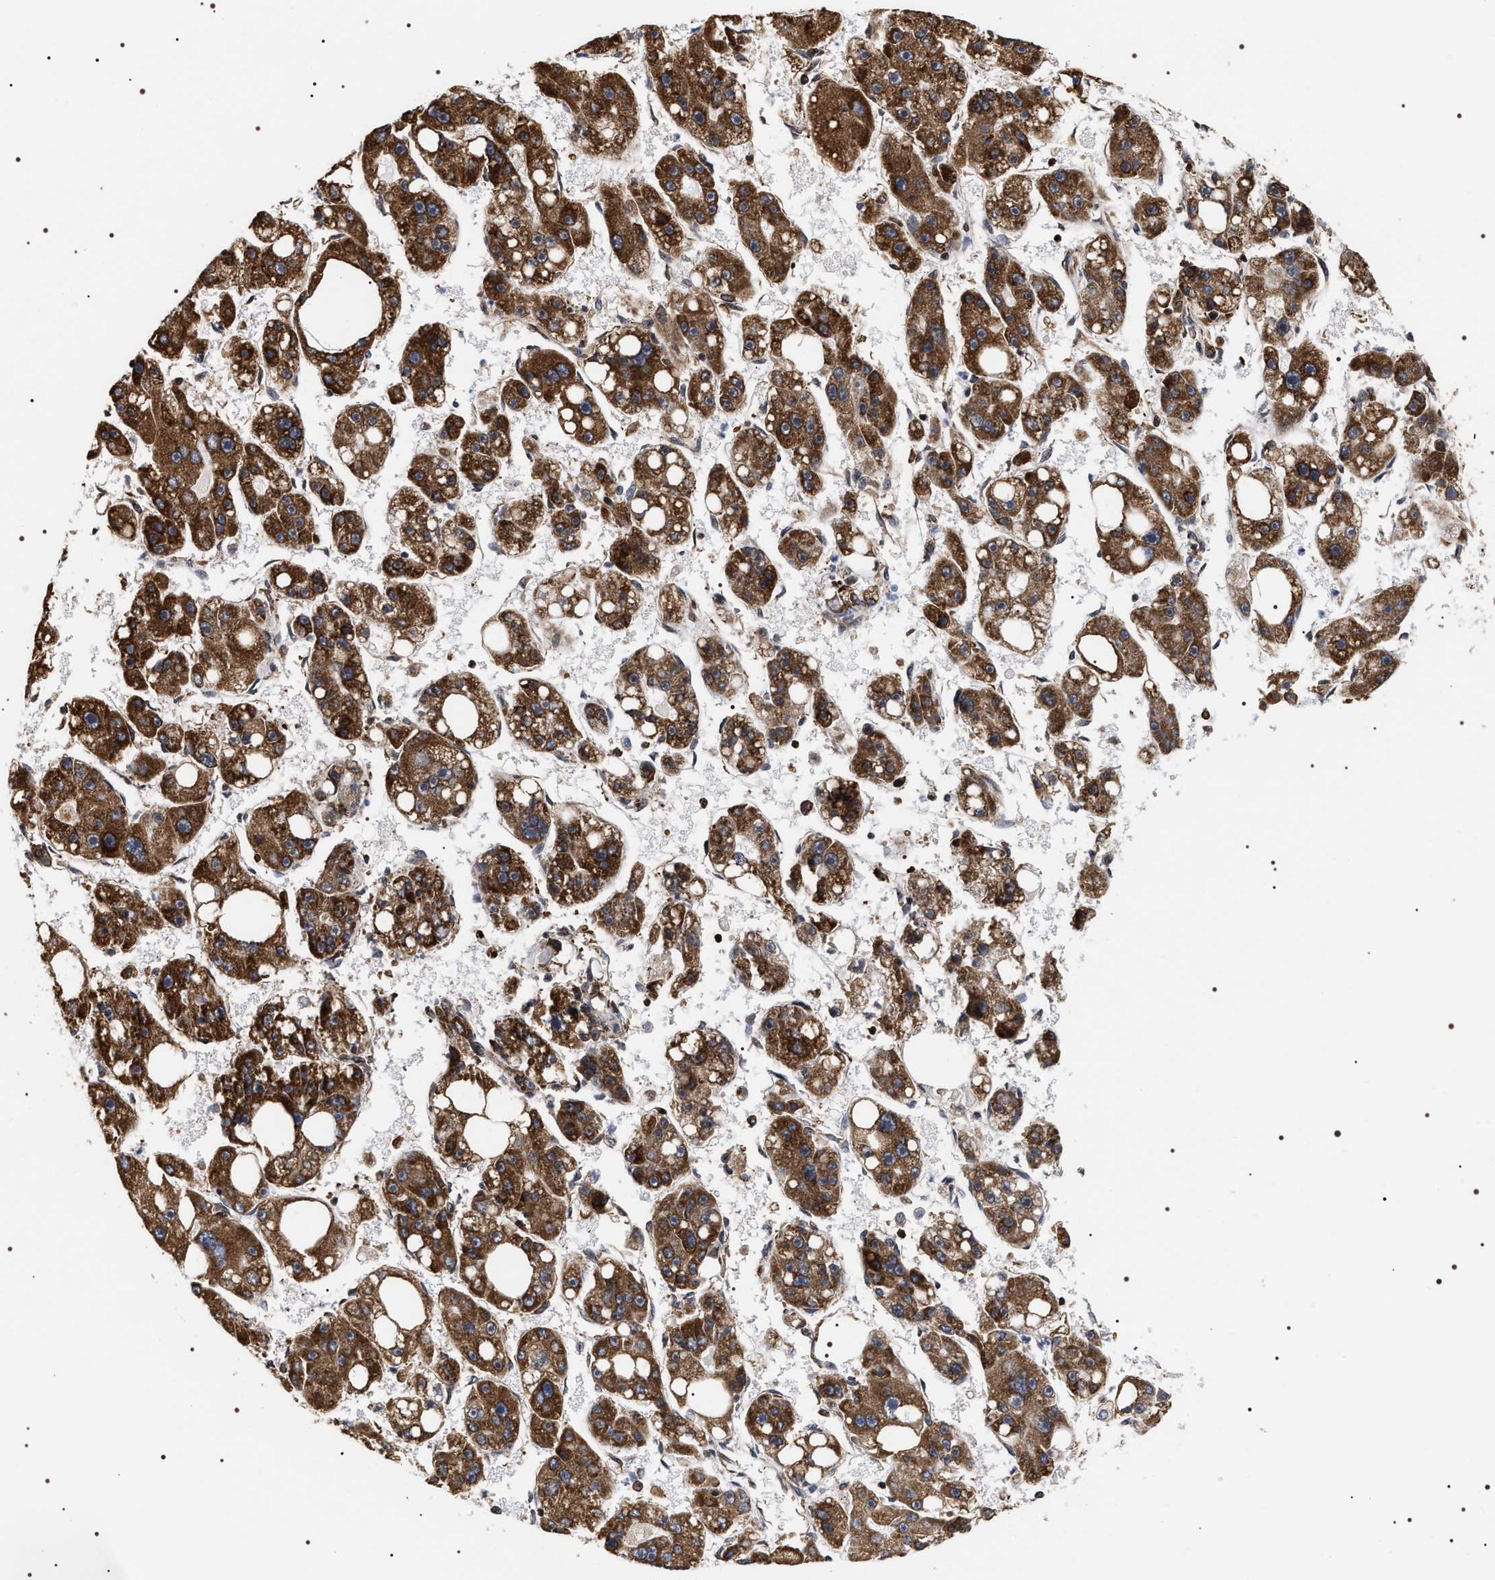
{"staining": {"intensity": "strong", "quantity": ">75%", "location": "cytoplasmic/membranous"}, "tissue": "liver cancer", "cell_type": "Tumor cells", "image_type": "cancer", "snomed": [{"axis": "morphology", "description": "Carcinoma, Hepatocellular, NOS"}, {"axis": "topography", "description": "Liver"}], "caption": "Immunohistochemistry (DAB (3,3'-diaminobenzidine)) staining of hepatocellular carcinoma (liver) displays strong cytoplasmic/membranous protein staining in approximately >75% of tumor cells.", "gene": "SERBP1", "patient": {"sex": "female", "age": 61}}